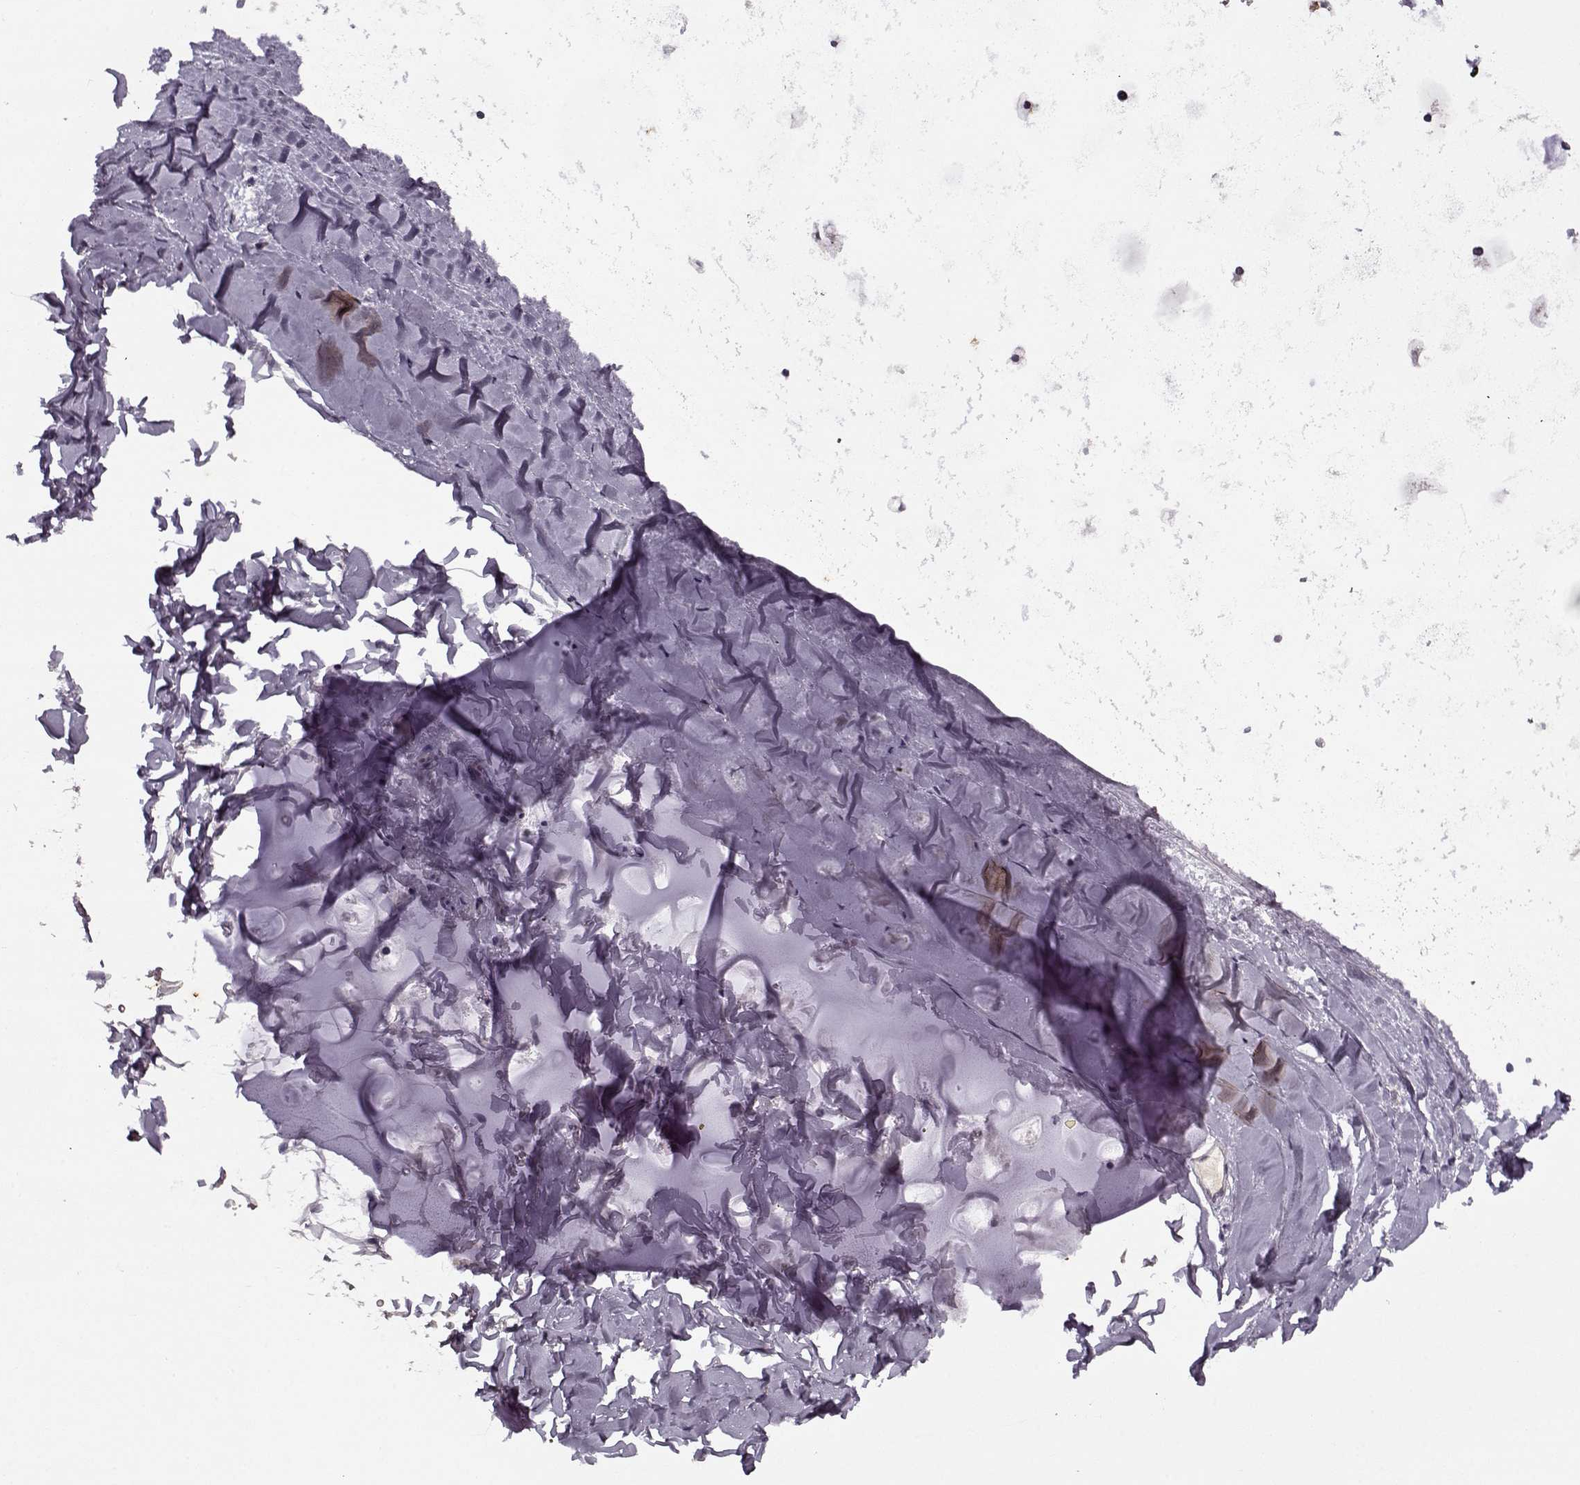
{"staining": {"intensity": "negative", "quantity": "none", "location": "none"}, "tissue": "soft tissue", "cell_type": "Chondrocytes", "image_type": "normal", "snomed": [{"axis": "morphology", "description": "Normal tissue, NOS"}, {"axis": "topography", "description": "Lymph node"}, {"axis": "topography", "description": "Bronchus"}], "caption": "A photomicrograph of human soft tissue is negative for staining in chondrocytes. (DAB (3,3'-diaminobenzidine) immunohistochemistry (IHC) visualized using brightfield microscopy, high magnification).", "gene": "KRT9", "patient": {"sex": "female", "age": 70}}